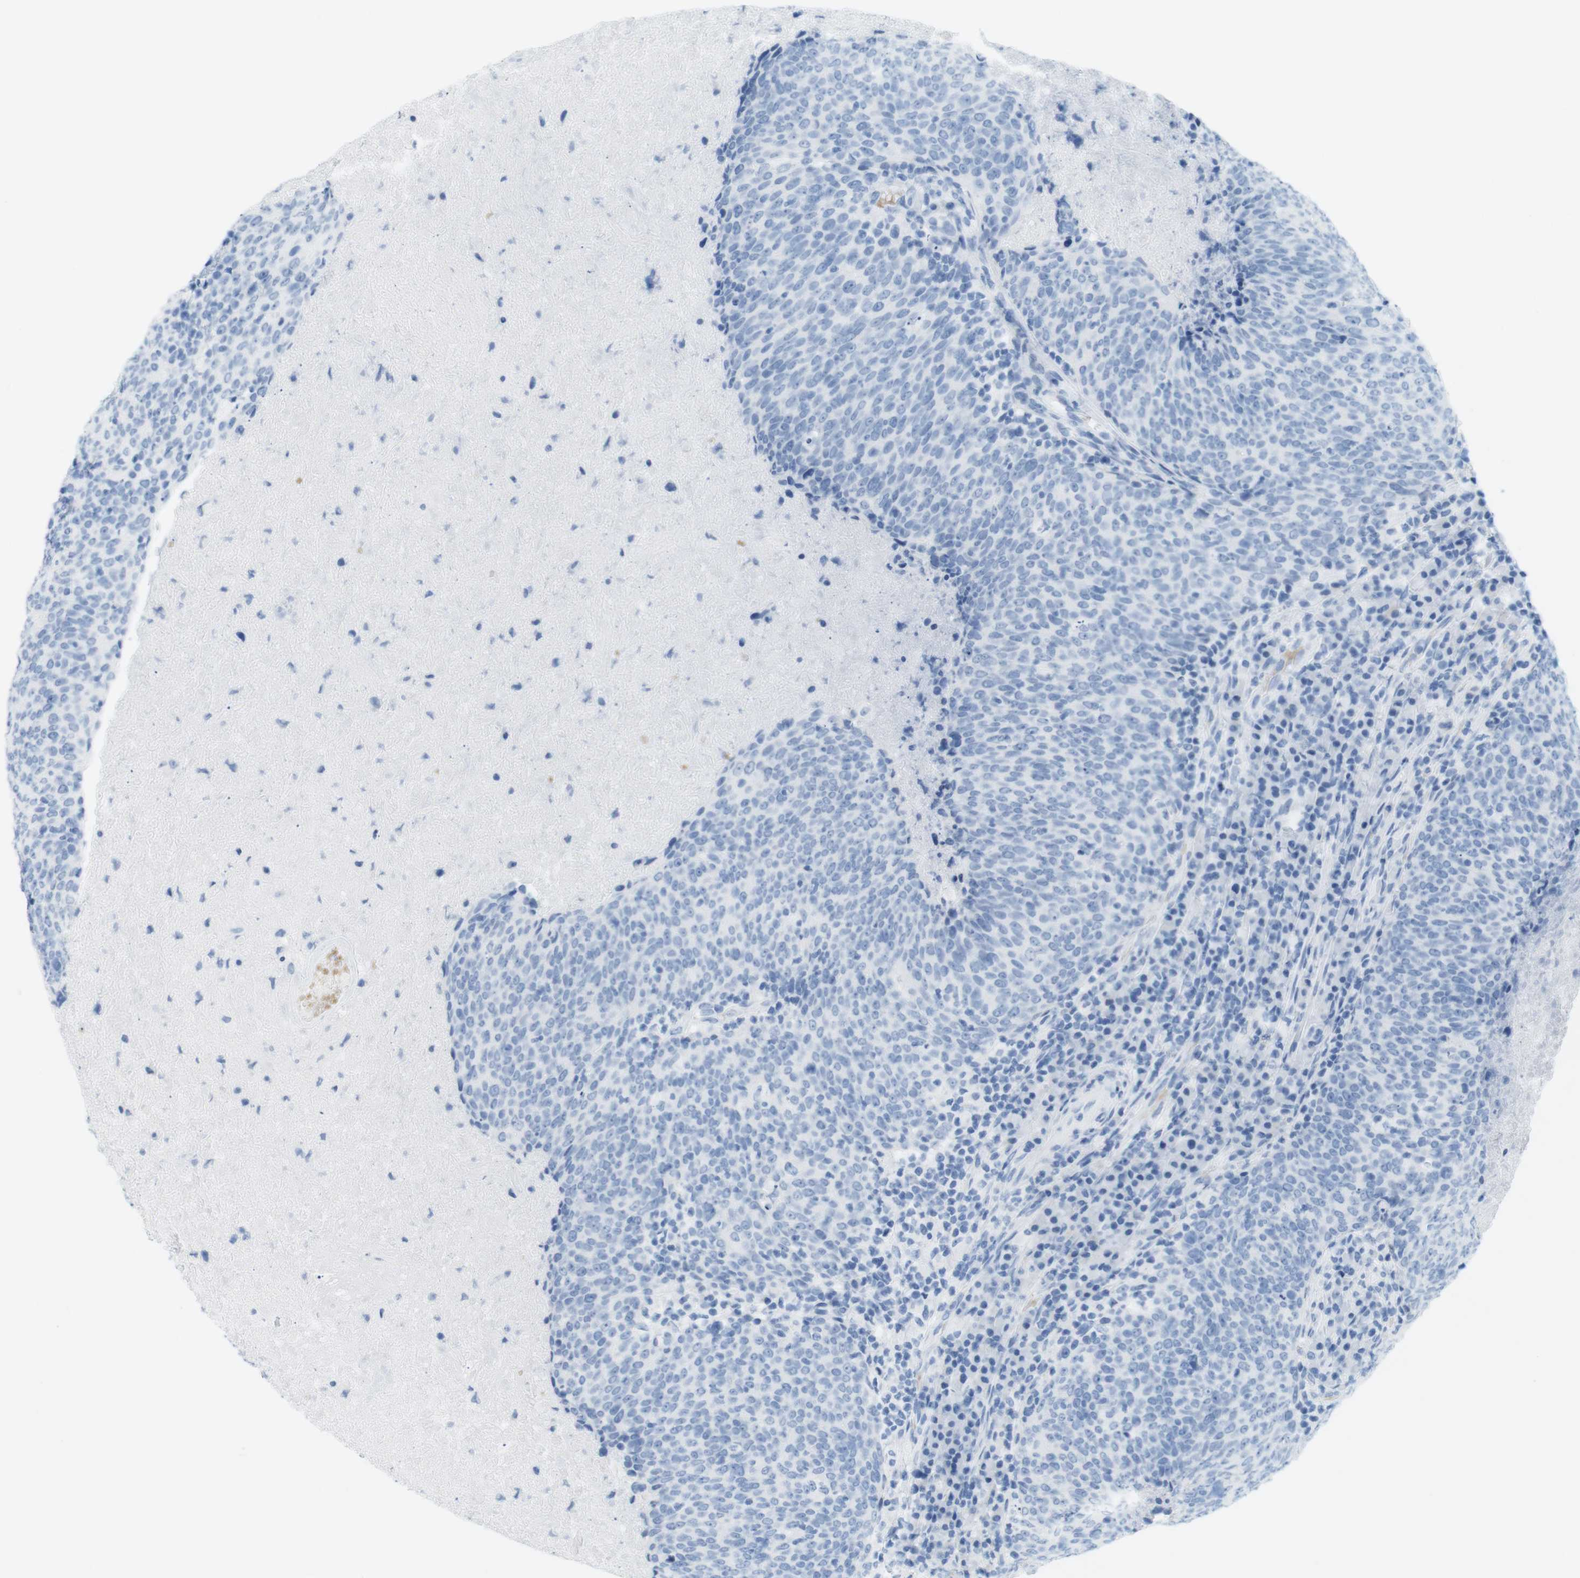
{"staining": {"intensity": "negative", "quantity": "none", "location": "none"}, "tissue": "head and neck cancer", "cell_type": "Tumor cells", "image_type": "cancer", "snomed": [{"axis": "morphology", "description": "Squamous cell carcinoma, NOS"}, {"axis": "morphology", "description": "Squamous cell carcinoma, metastatic, NOS"}, {"axis": "topography", "description": "Lymph node"}, {"axis": "topography", "description": "Head-Neck"}], "caption": "IHC of human head and neck cancer exhibits no expression in tumor cells.", "gene": "TNNT2", "patient": {"sex": "male", "age": 62}}